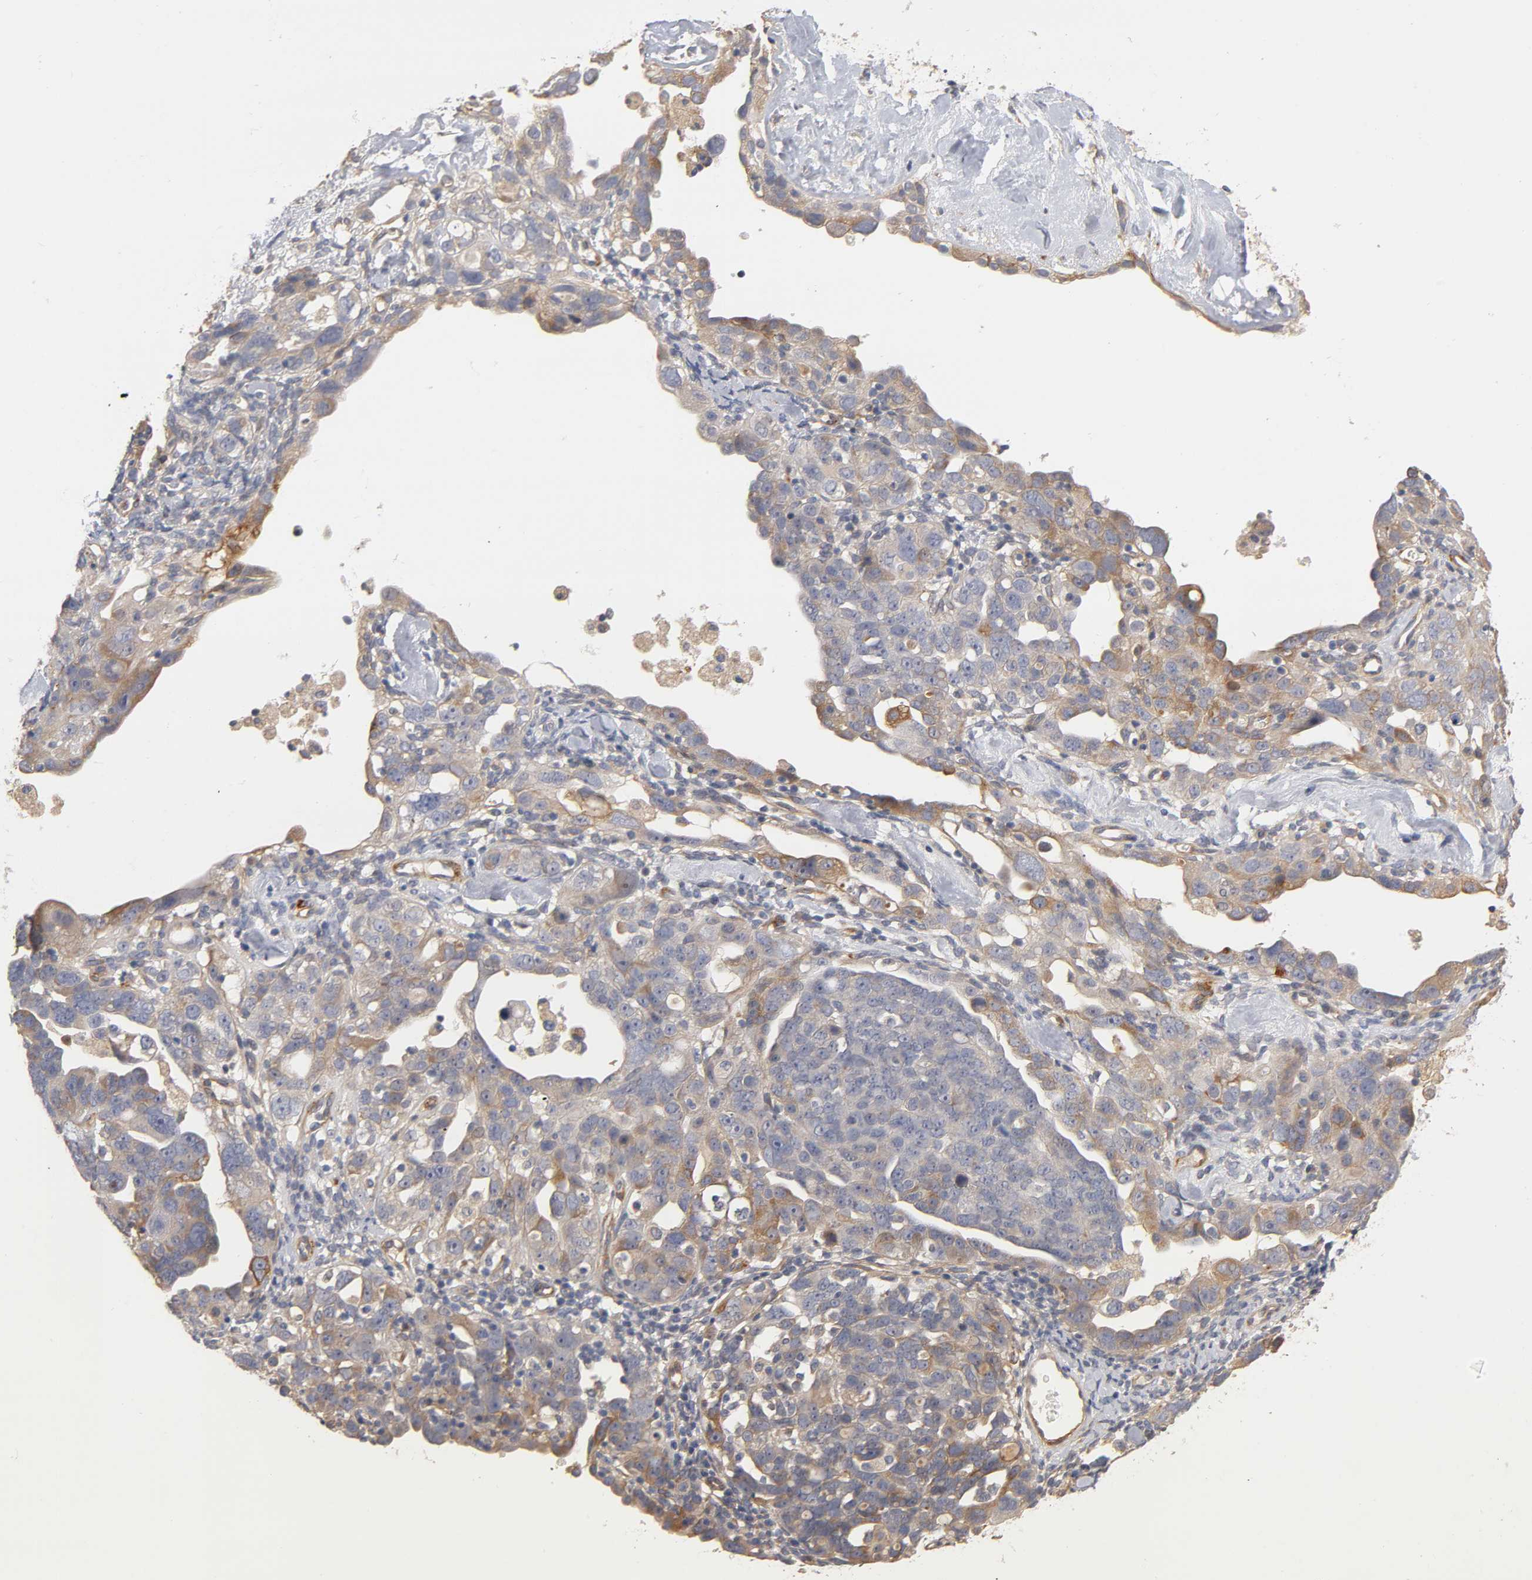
{"staining": {"intensity": "weak", "quantity": ">75%", "location": "cytoplasmic/membranous"}, "tissue": "ovarian cancer", "cell_type": "Tumor cells", "image_type": "cancer", "snomed": [{"axis": "morphology", "description": "Cystadenocarcinoma, serous, NOS"}, {"axis": "topography", "description": "Ovary"}], "caption": "Immunohistochemical staining of human ovarian cancer (serous cystadenocarcinoma) demonstrates low levels of weak cytoplasmic/membranous protein expression in approximately >75% of tumor cells.", "gene": "LAMB1", "patient": {"sex": "female", "age": 66}}